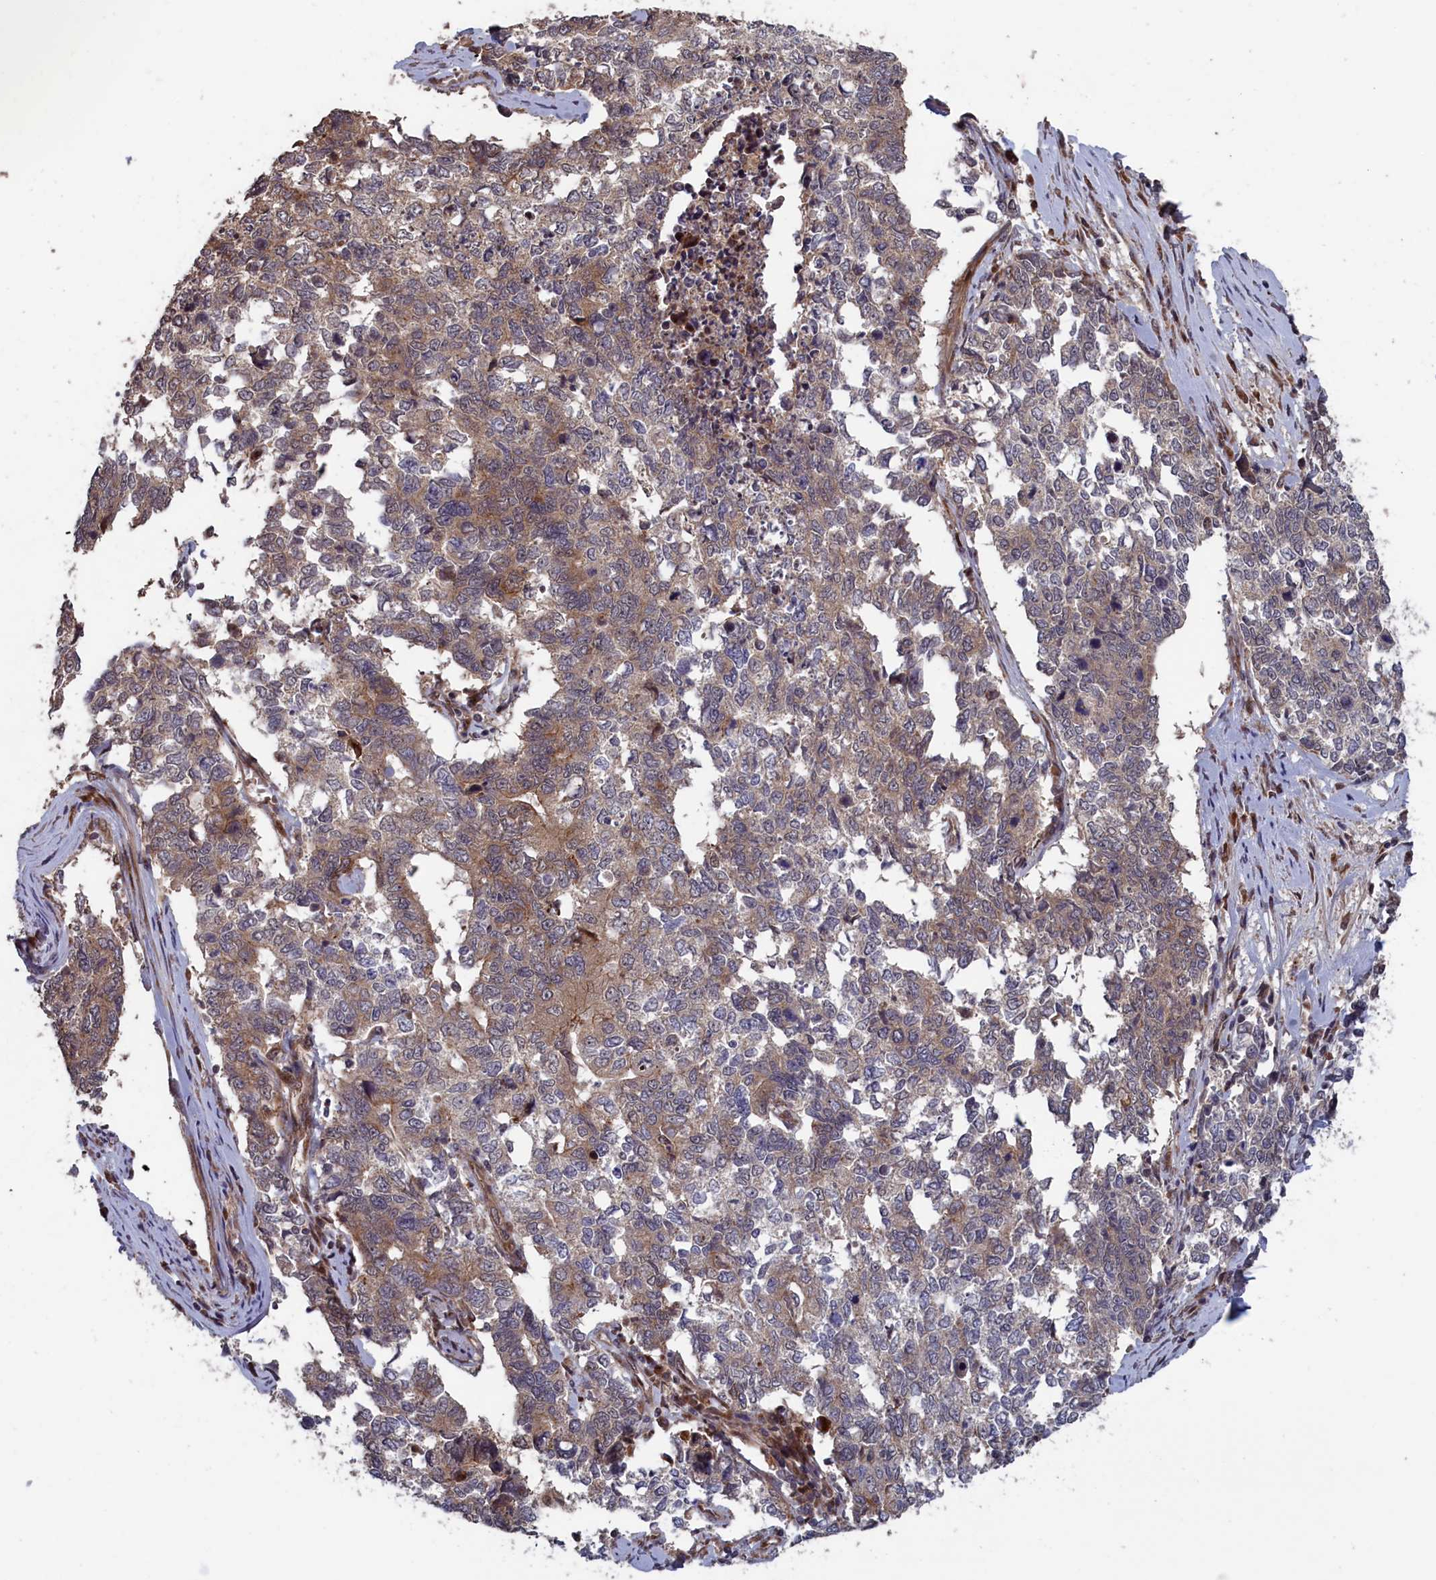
{"staining": {"intensity": "weak", "quantity": ">75%", "location": "cytoplasmic/membranous"}, "tissue": "cervical cancer", "cell_type": "Tumor cells", "image_type": "cancer", "snomed": [{"axis": "morphology", "description": "Squamous cell carcinoma, NOS"}, {"axis": "topography", "description": "Cervix"}], "caption": "This photomicrograph demonstrates IHC staining of cervical squamous cell carcinoma, with low weak cytoplasmic/membranous positivity in about >75% of tumor cells.", "gene": "LSG1", "patient": {"sex": "female", "age": 63}}